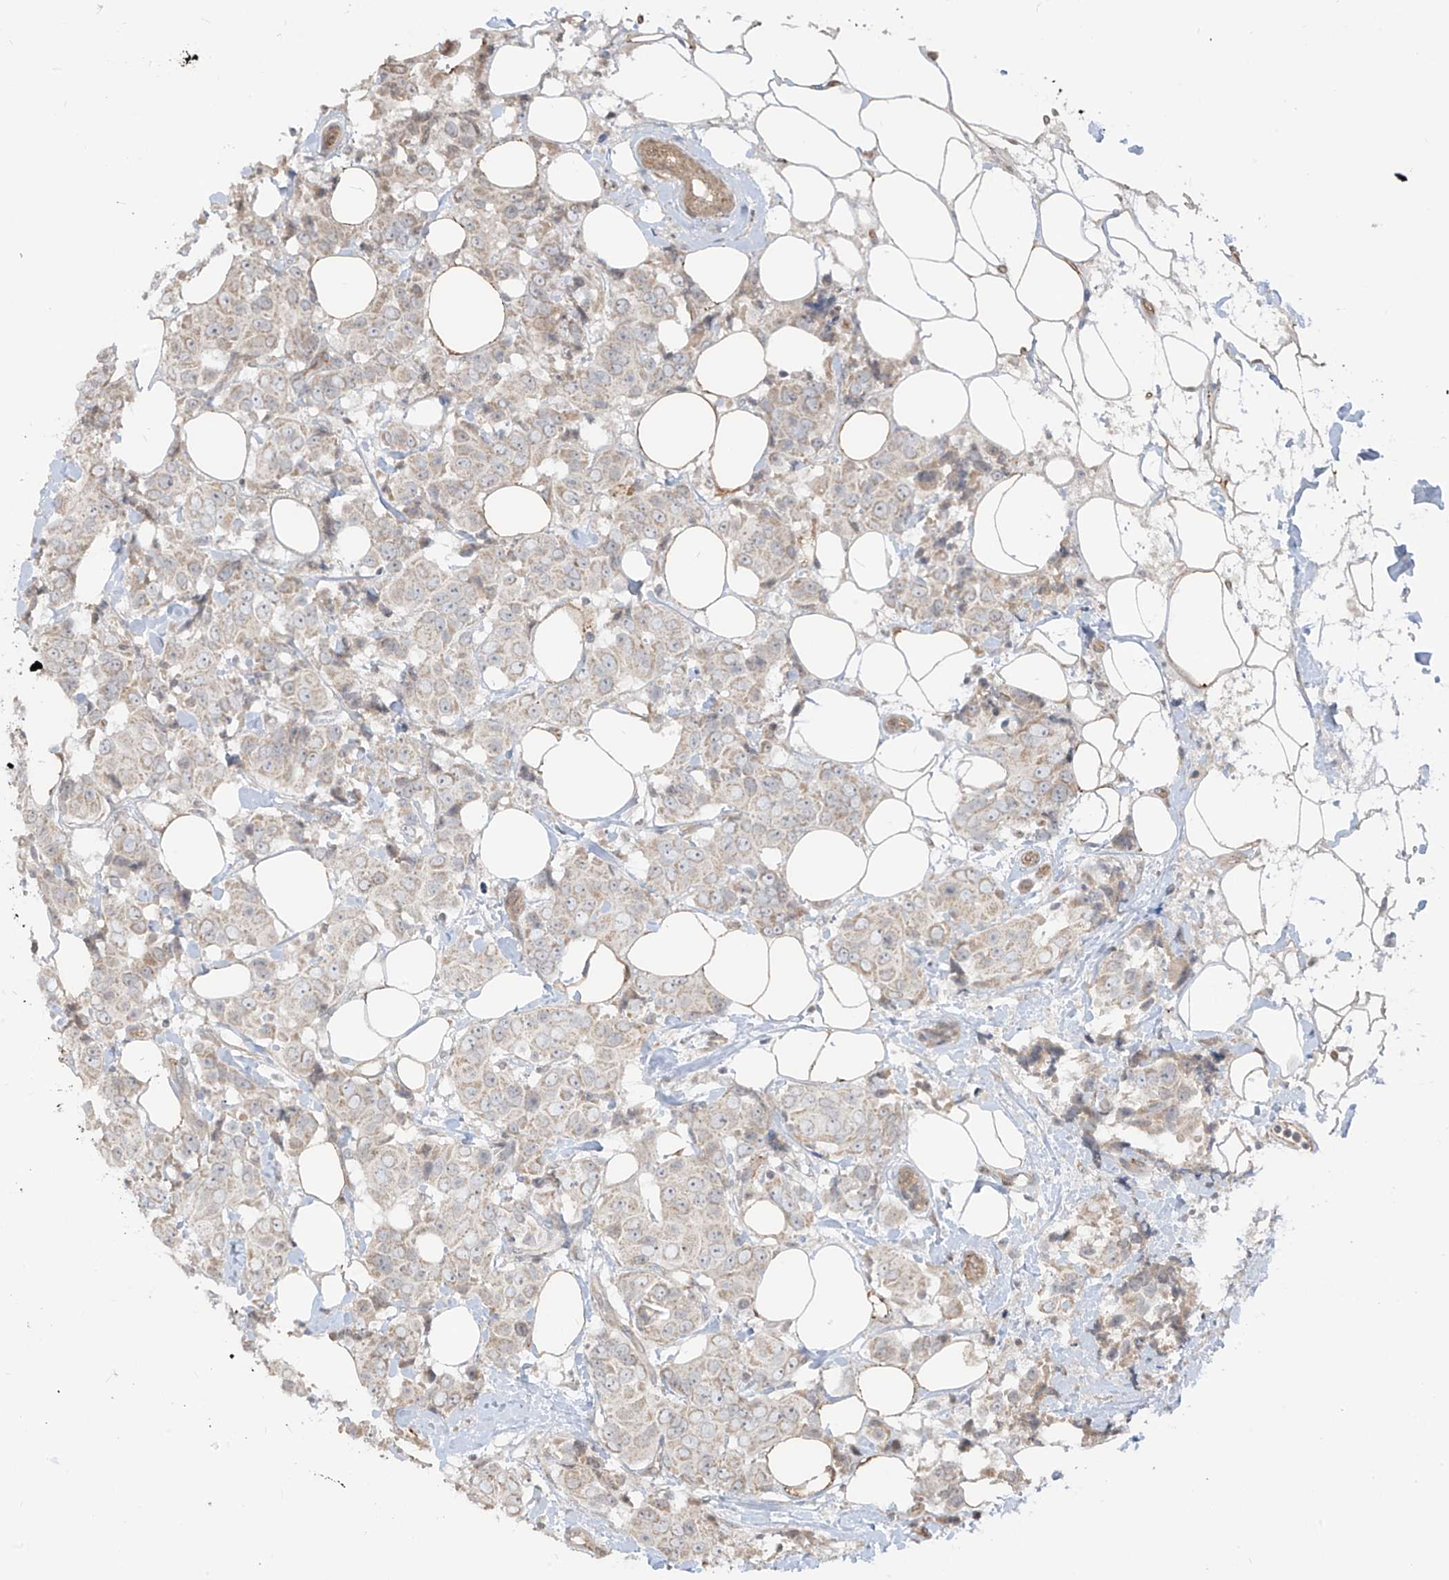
{"staining": {"intensity": "weak", "quantity": ">75%", "location": "cytoplasmic/membranous"}, "tissue": "breast cancer", "cell_type": "Tumor cells", "image_type": "cancer", "snomed": [{"axis": "morphology", "description": "Normal tissue, NOS"}, {"axis": "morphology", "description": "Duct carcinoma"}, {"axis": "topography", "description": "Breast"}], "caption": "Breast cancer stained with a protein marker reveals weak staining in tumor cells.", "gene": "DGKQ", "patient": {"sex": "female", "age": 39}}